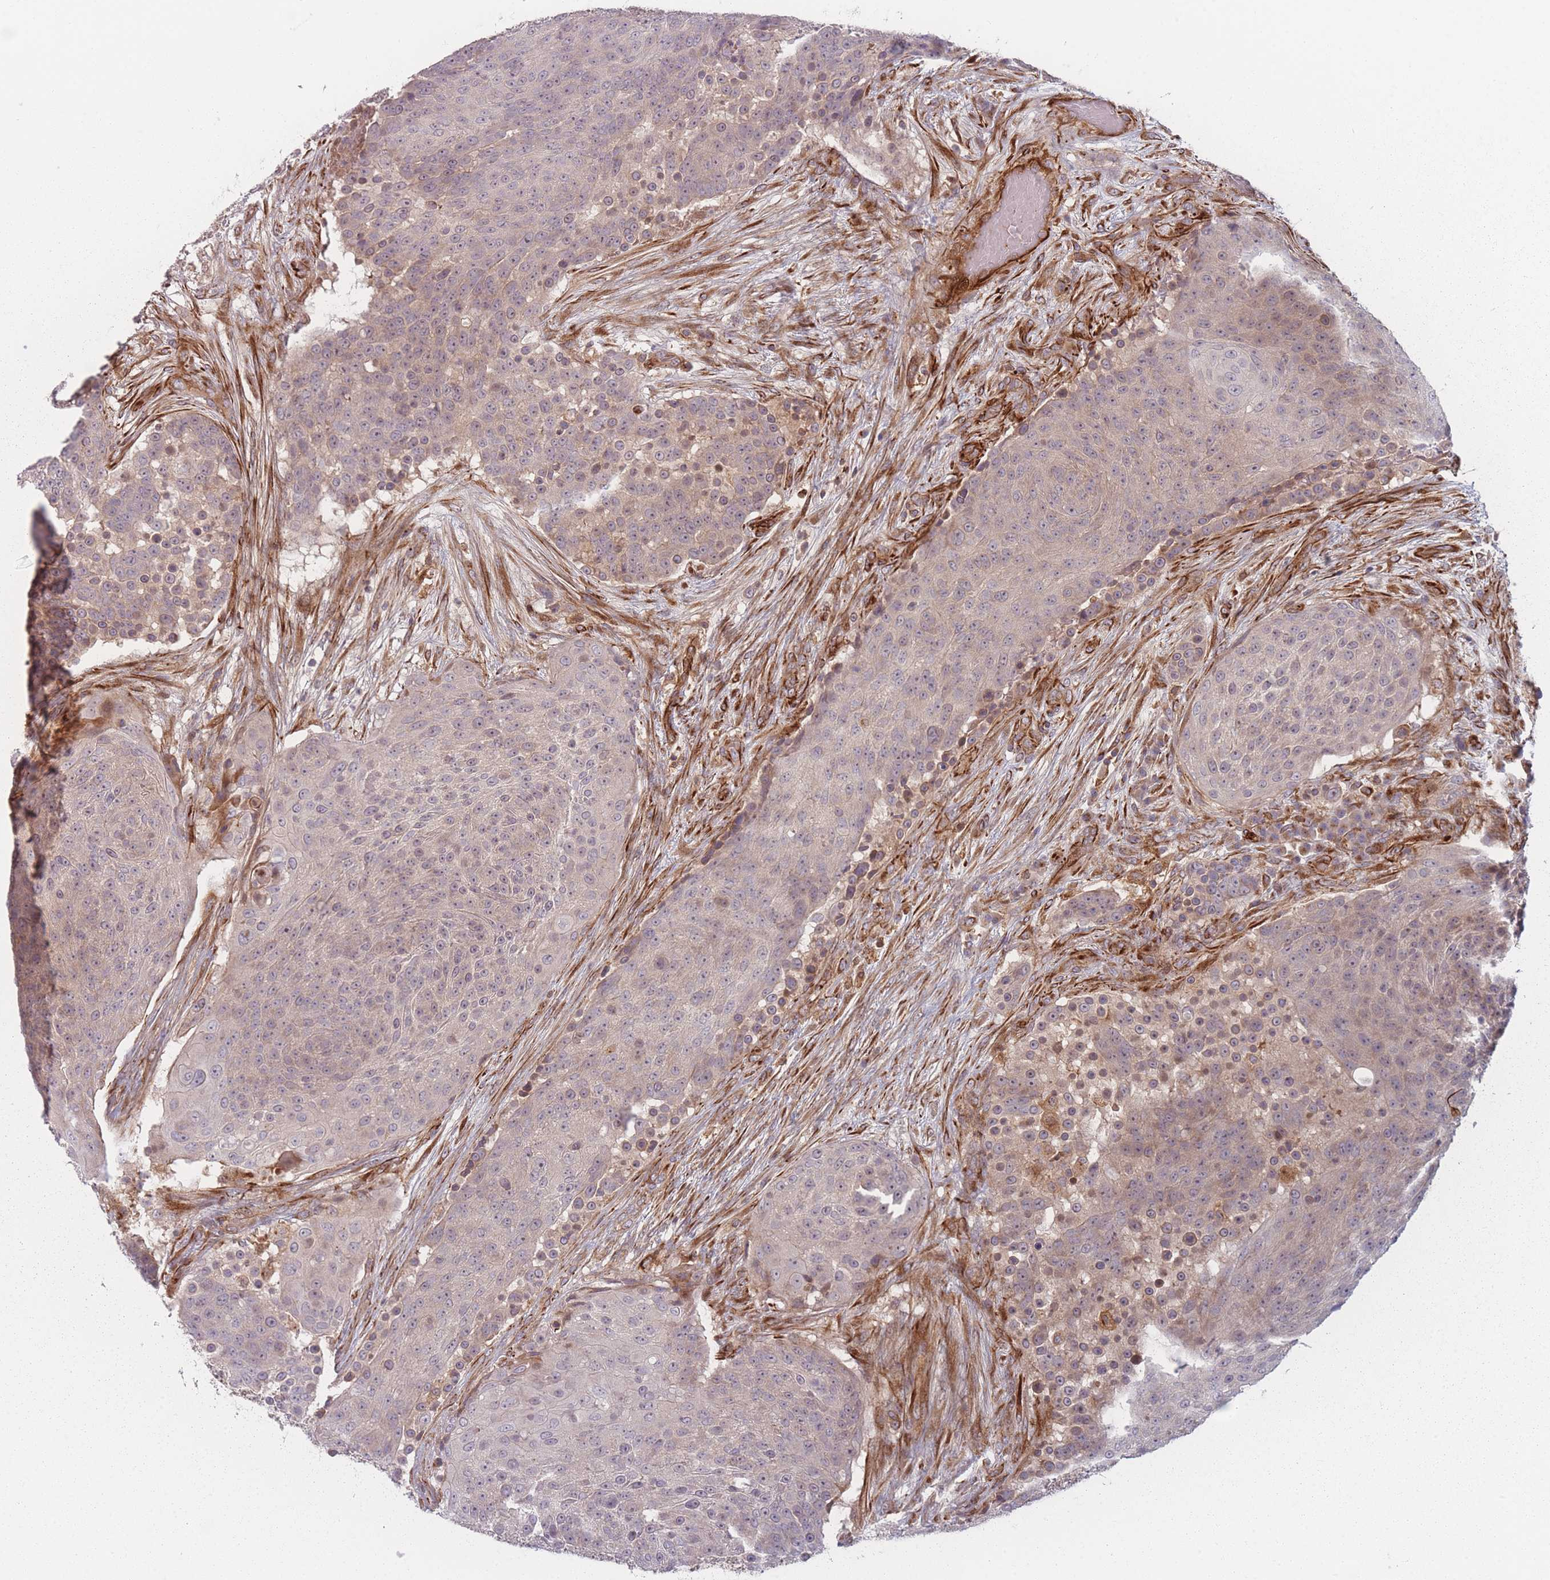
{"staining": {"intensity": "negative", "quantity": "none", "location": "none"}, "tissue": "urothelial cancer", "cell_type": "Tumor cells", "image_type": "cancer", "snomed": [{"axis": "morphology", "description": "Urothelial carcinoma, High grade"}, {"axis": "topography", "description": "Urinary bladder"}], "caption": "Immunohistochemistry histopathology image of neoplastic tissue: human urothelial carcinoma (high-grade) stained with DAB demonstrates no significant protein positivity in tumor cells.", "gene": "EEF1AKMT2", "patient": {"sex": "female", "age": 63}}